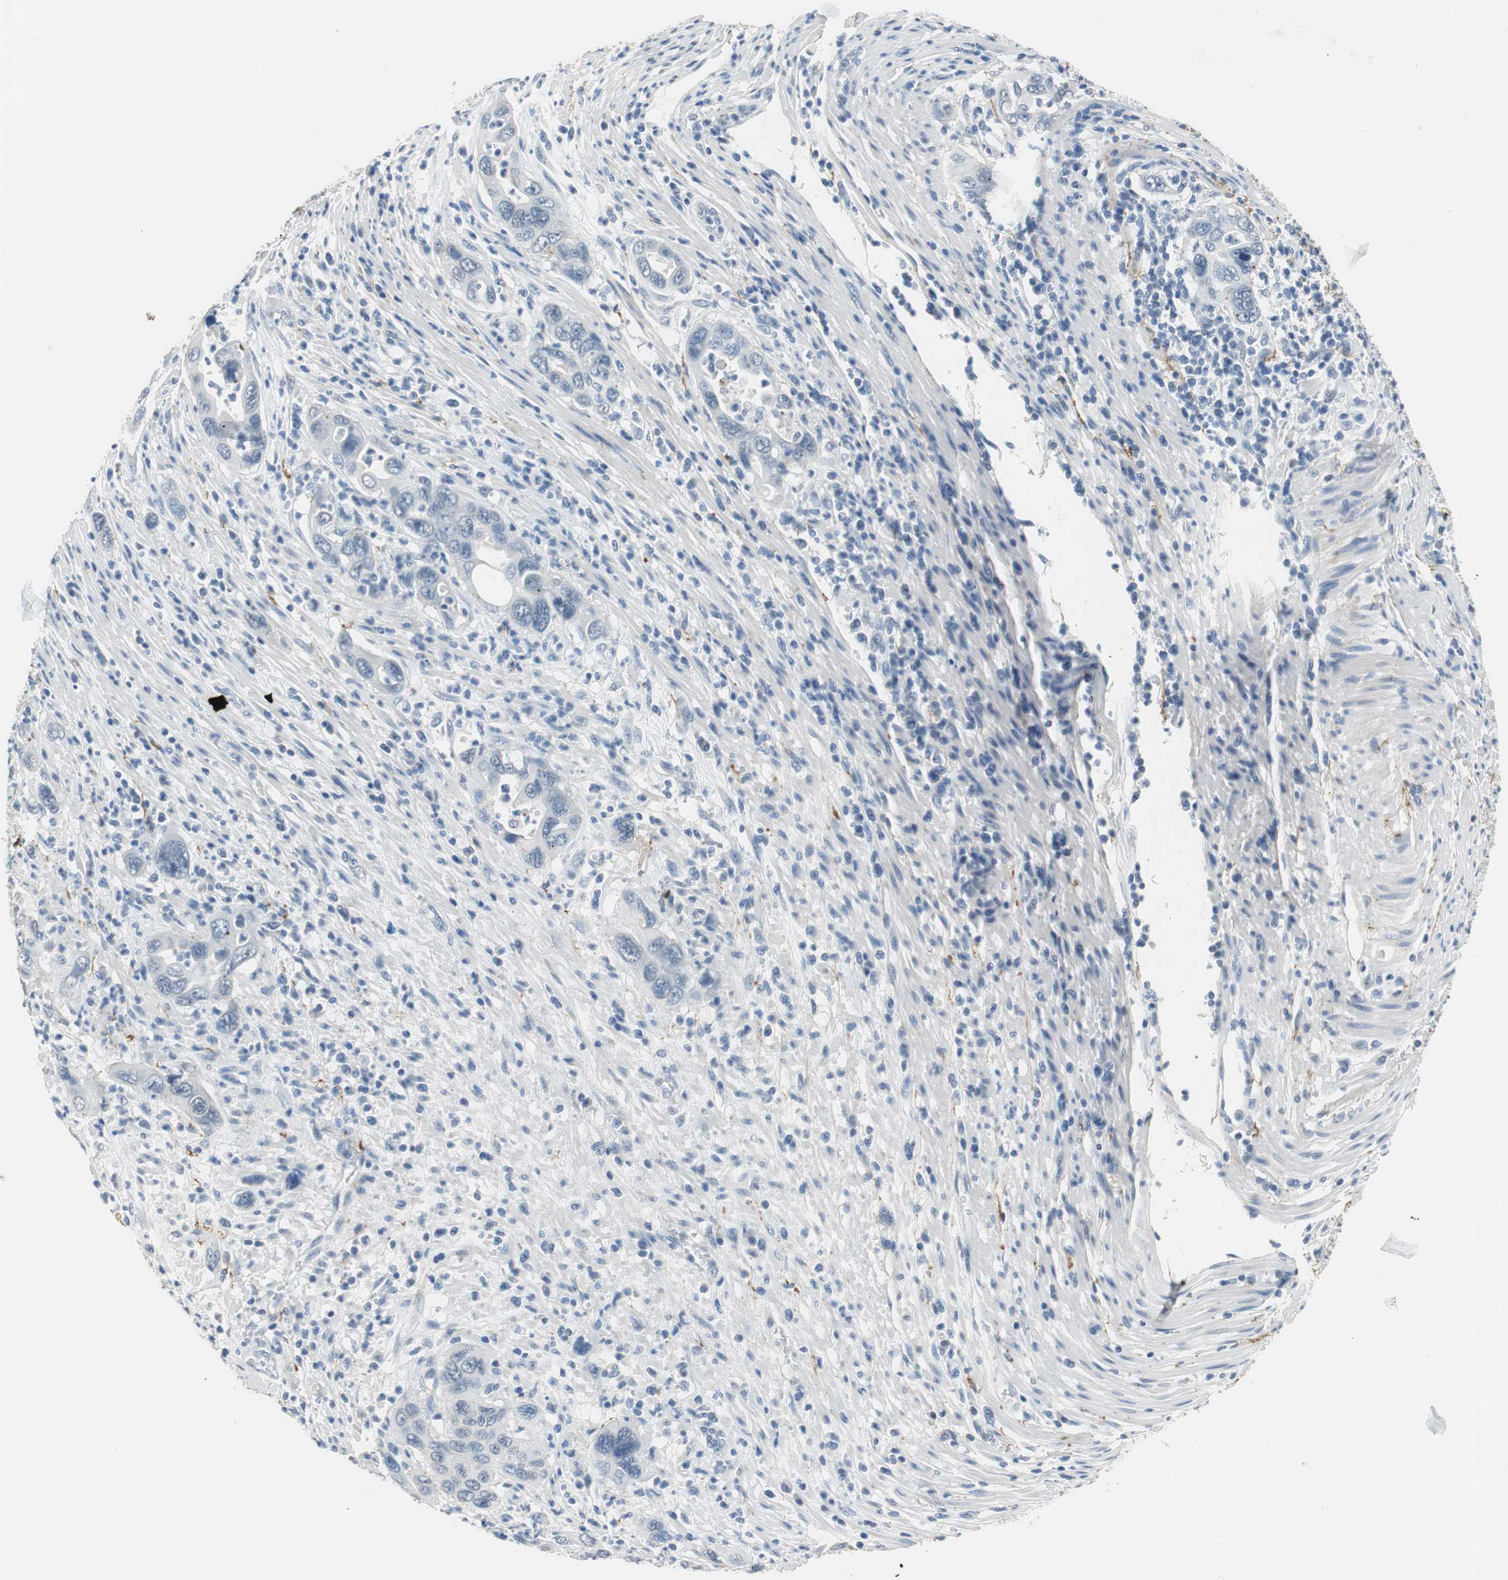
{"staining": {"intensity": "negative", "quantity": "none", "location": "none"}, "tissue": "pancreatic cancer", "cell_type": "Tumor cells", "image_type": "cancer", "snomed": [{"axis": "morphology", "description": "Adenocarcinoma, NOS"}, {"axis": "topography", "description": "Pancreas"}], "caption": "The photomicrograph displays no significant staining in tumor cells of adenocarcinoma (pancreatic).", "gene": "MUC7", "patient": {"sex": "female", "age": 71}}